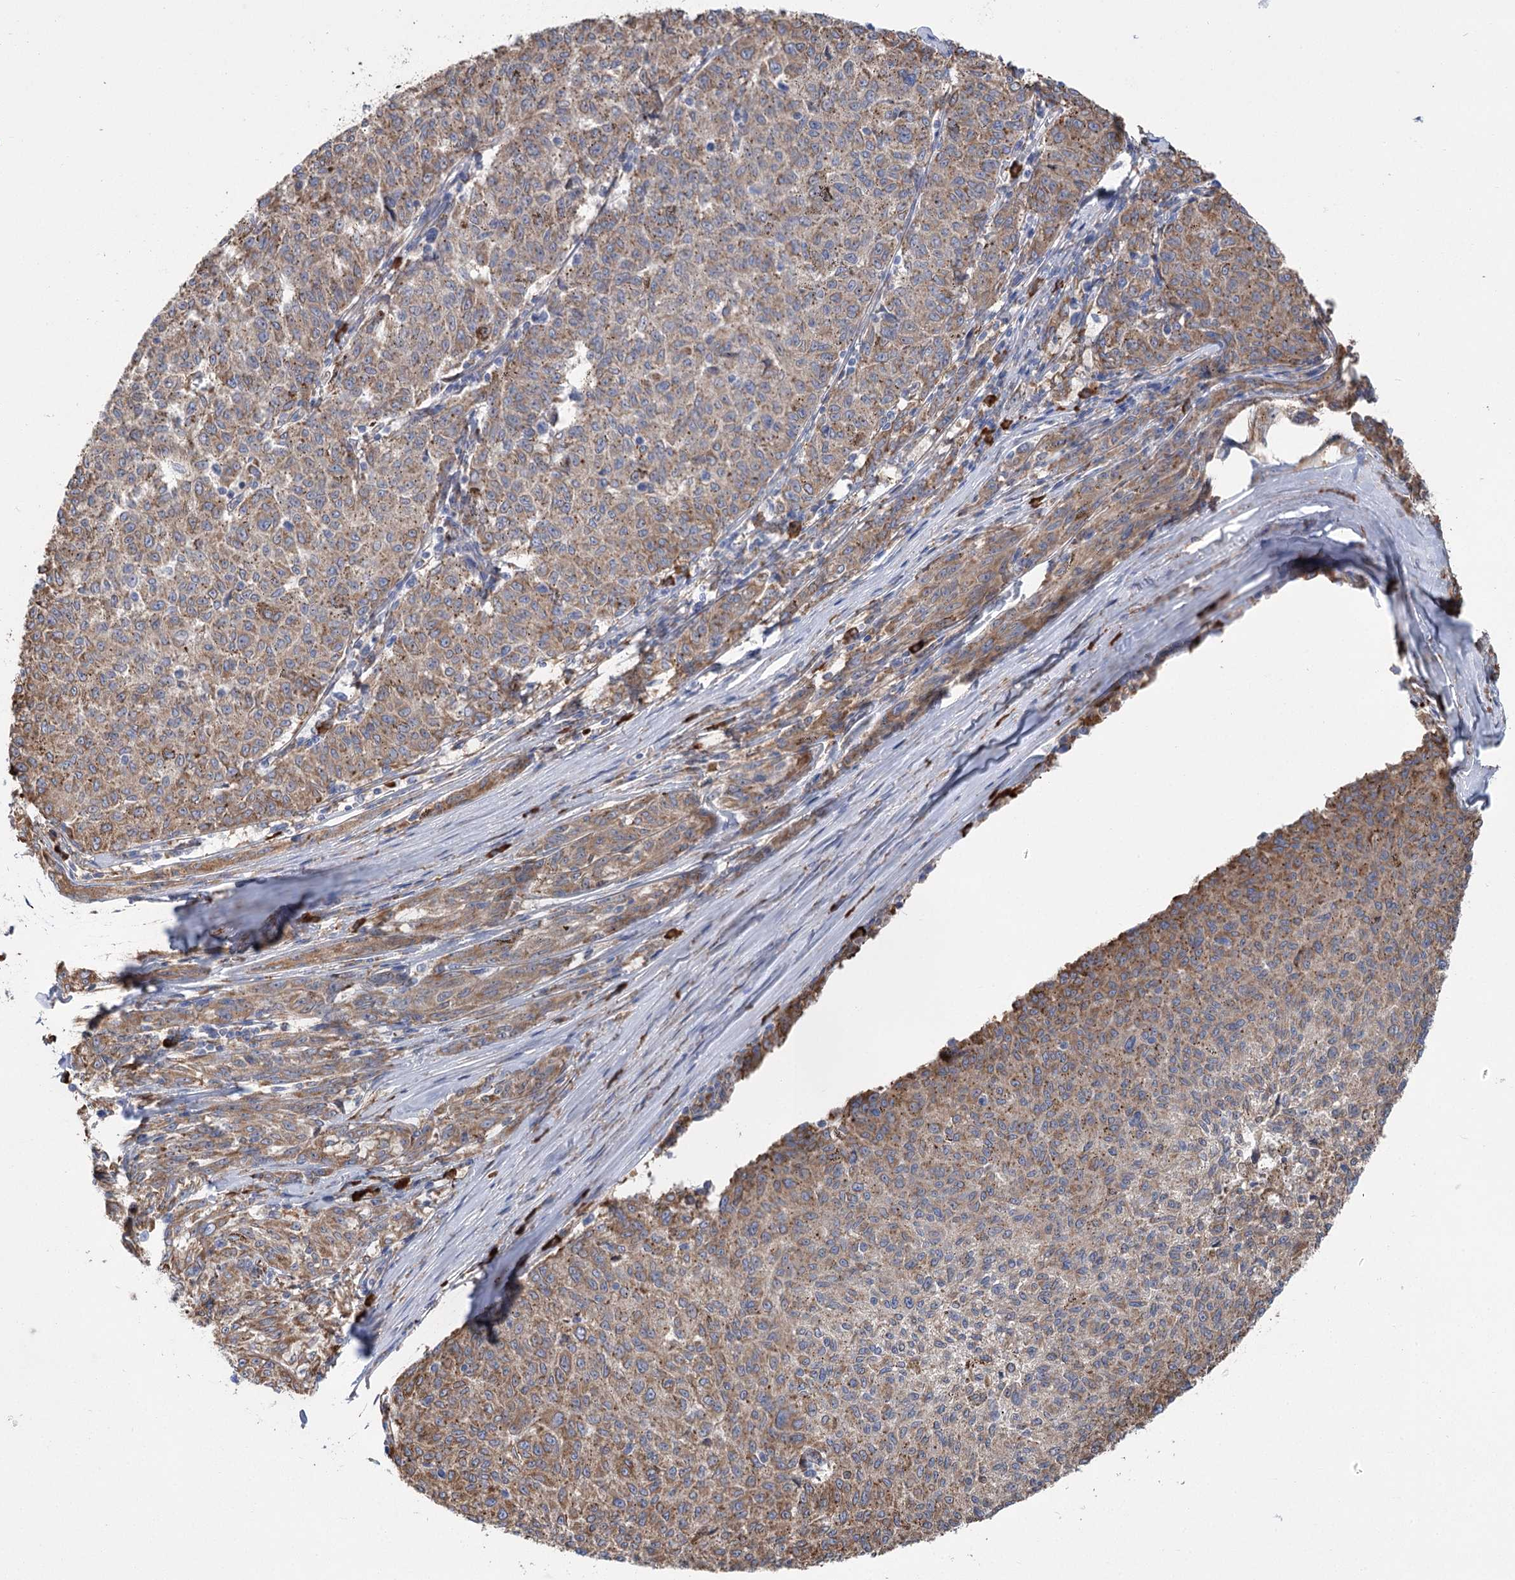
{"staining": {"intensity": "moderate", "quantity": "25%-75%", "location": "cytoplasmic/membranous"}, "tissue": "melanoma", "cell_type": "Tumor cells", "image_type": "cancer", "snomed": [{"axis": "morphology", "description": "Malignant melanoma, NOS"}, {"axis": "topography", "description": "Skin"}], "caption": "High-power microscopy captured an IHC micrograph of malignant melanoma, revealing moderate cytoplasmic/membranous expression in about 25%-75% of tumor cells.", "gene": "METTL24", "patient": {"sex": "female", "age": 72}}